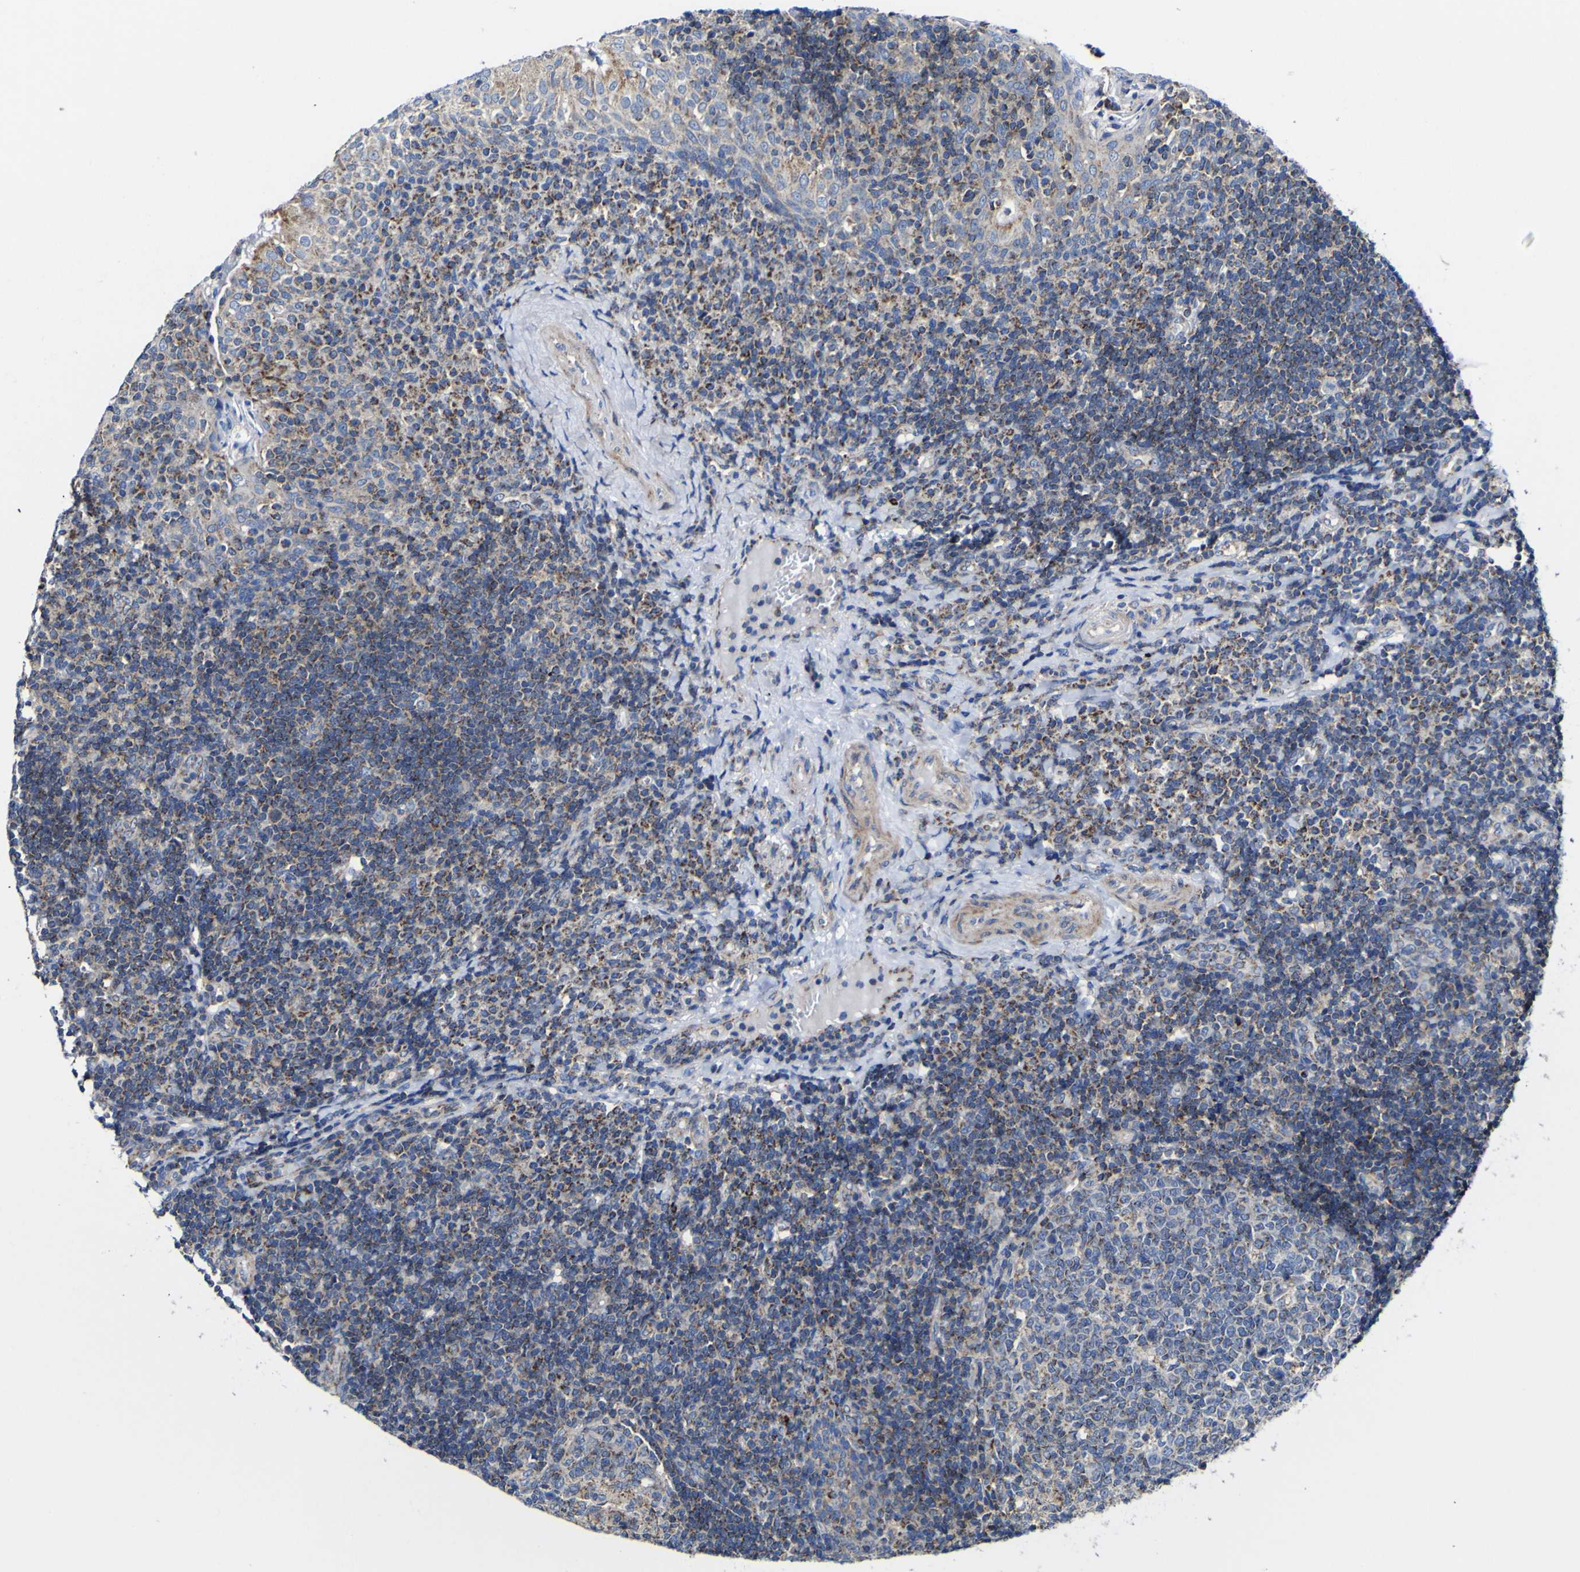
{"staining": {"intensity": "moderate", "quantity": ">75%", "location": "cytoplasmic/membranous"}, "tissue": "tonsil", "cell_type": "Germinal center cells", "image_type": "normal", "snomed": [{"axis": "morphology", "description": "Normal tissue, NOS"}, {"axis": "topography", "description": "Tonsil"}], "caption": "Benign tonsil exhibits moderate cytoplasmic/membranous positivity in about >75% of germinal center cells The staining is performed using DAB (3,3'-diaminobenzidine) brown chromogen to label protein expression. The nuclei are counter-stained blue using hematoxylin..", "gene": "CCDC90B", "patient": {"sex": "female", "age": 40}}